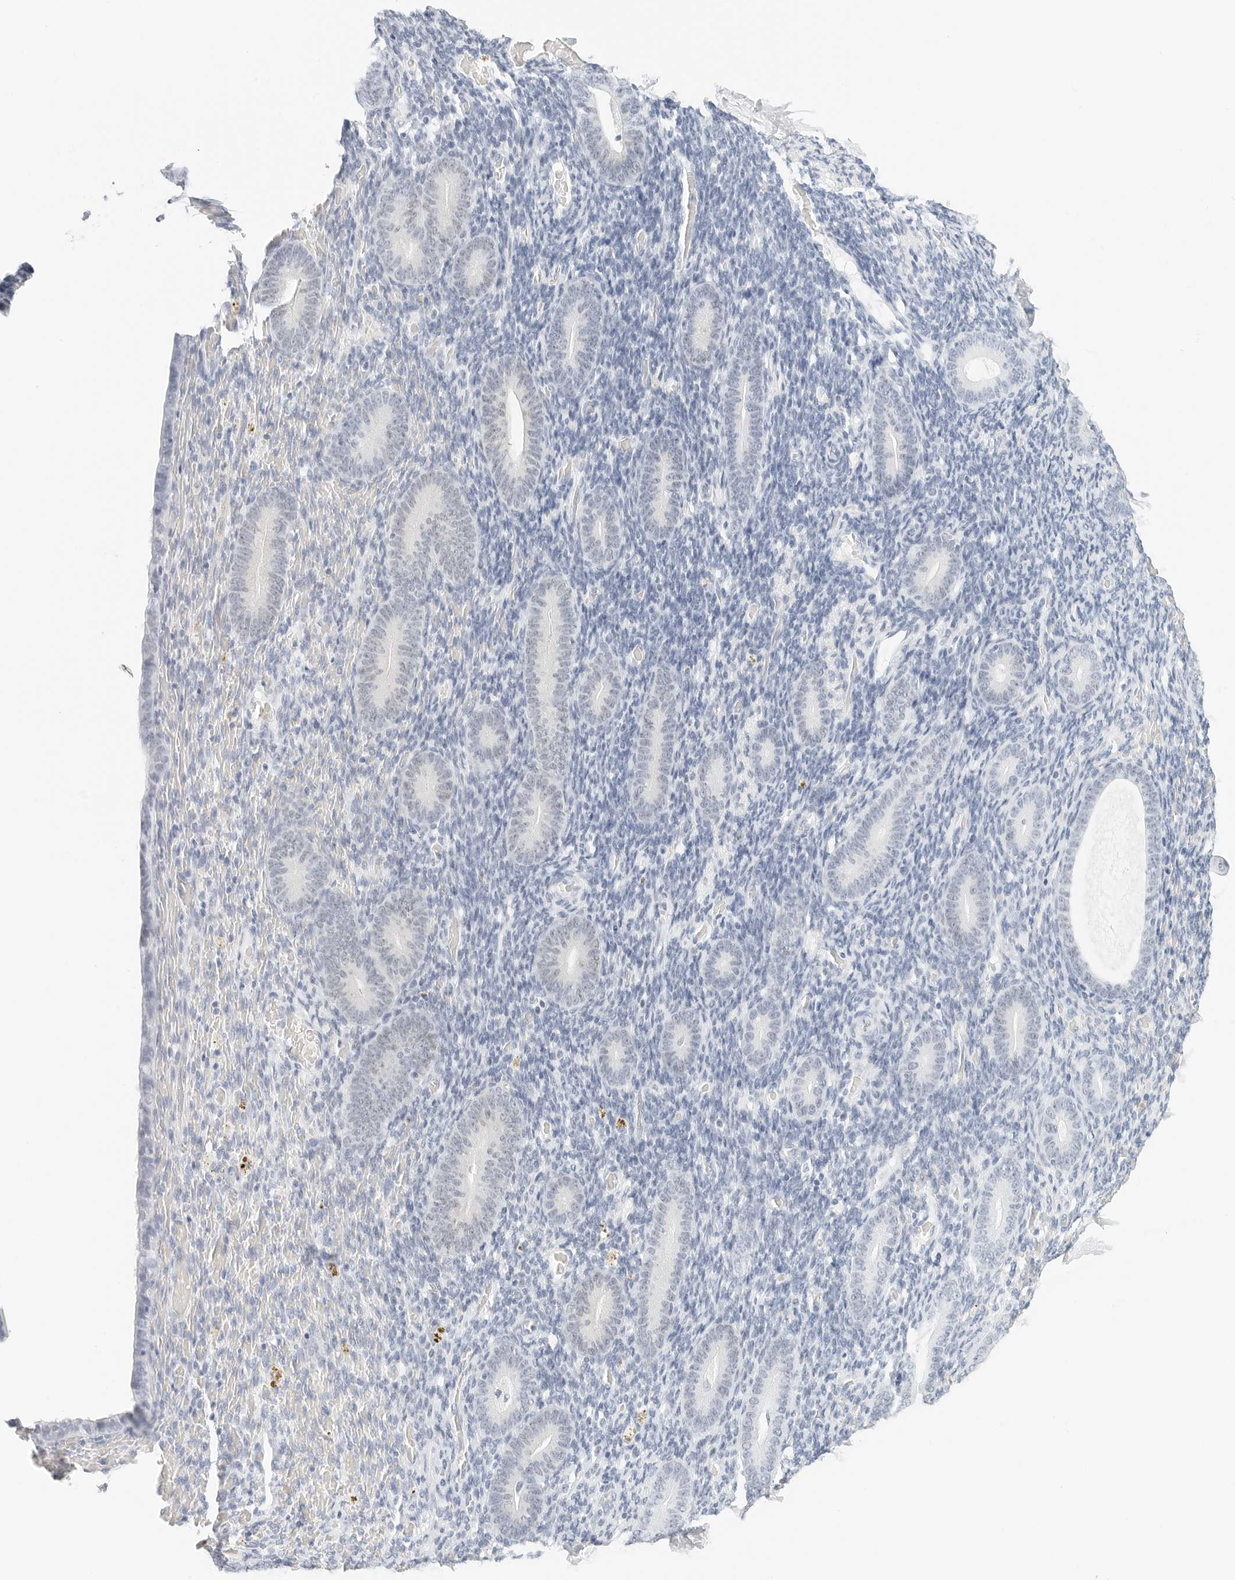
{"staining": {"intensity": "negative", "quantity": "none", "location": "none"}, "tissue": "endometrium", "cell_type": "Cells in endometrial stroma", "image_type": "normal", "snomed": [{"axis": "morphology", "description": "Normal tissue, NOS"}, {"axis": "topography", "description": "Endometrium"}], "caption": "This image is of benign endometrium stained with IHC to label a protein in brown with the nuclei are counter-stained blue. There is no staining in cells in endometrial stroma. The staining is performed using DAB brown chromogen with nuclei counter-stained in using hematoxylin.", "gene": "CD22", "patient": {"sex": "female", "age": 51}}